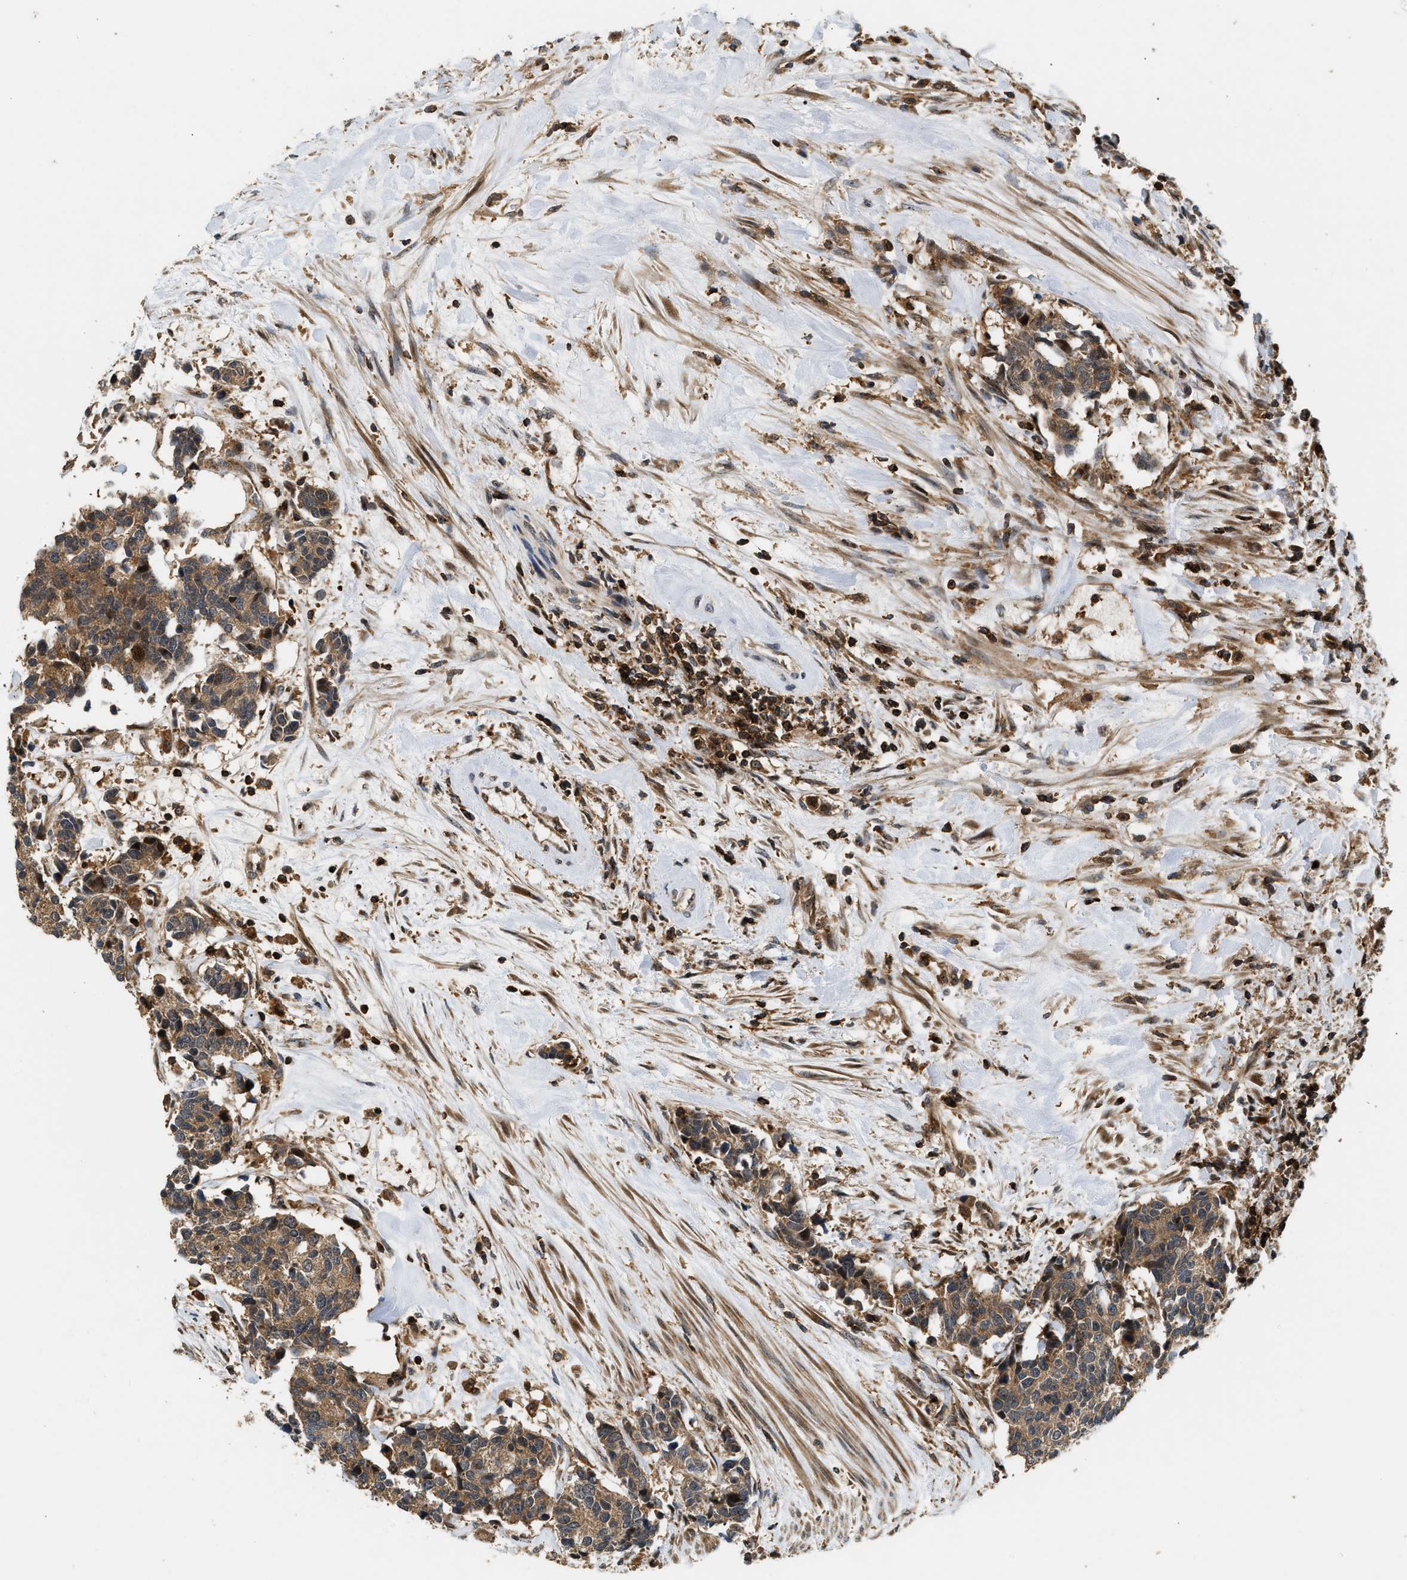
{"staining": {"intensity": "moderate", "quantity": ">75%", "location": "cytoplasmic/membranous"}, "tissue": "carcinoid", "cell_type": "Tumor cells", "image_type": "cancer", "snomed": [{"axis": "morphology", "description": "Carcinoma, NOS"}, {"axis": "morphology", "description": "Carcinoid, malignant, NOS"}, {"axis": "topography", "description": "Urinary bladder"}], "caption": "Protein staining shows moderate cytoplasmic/membranous positivity in about >75% of tumor cells in carcinoid (malignant).", "gene": "SNX5", "patient": {"sex": "male", "age": 57}}